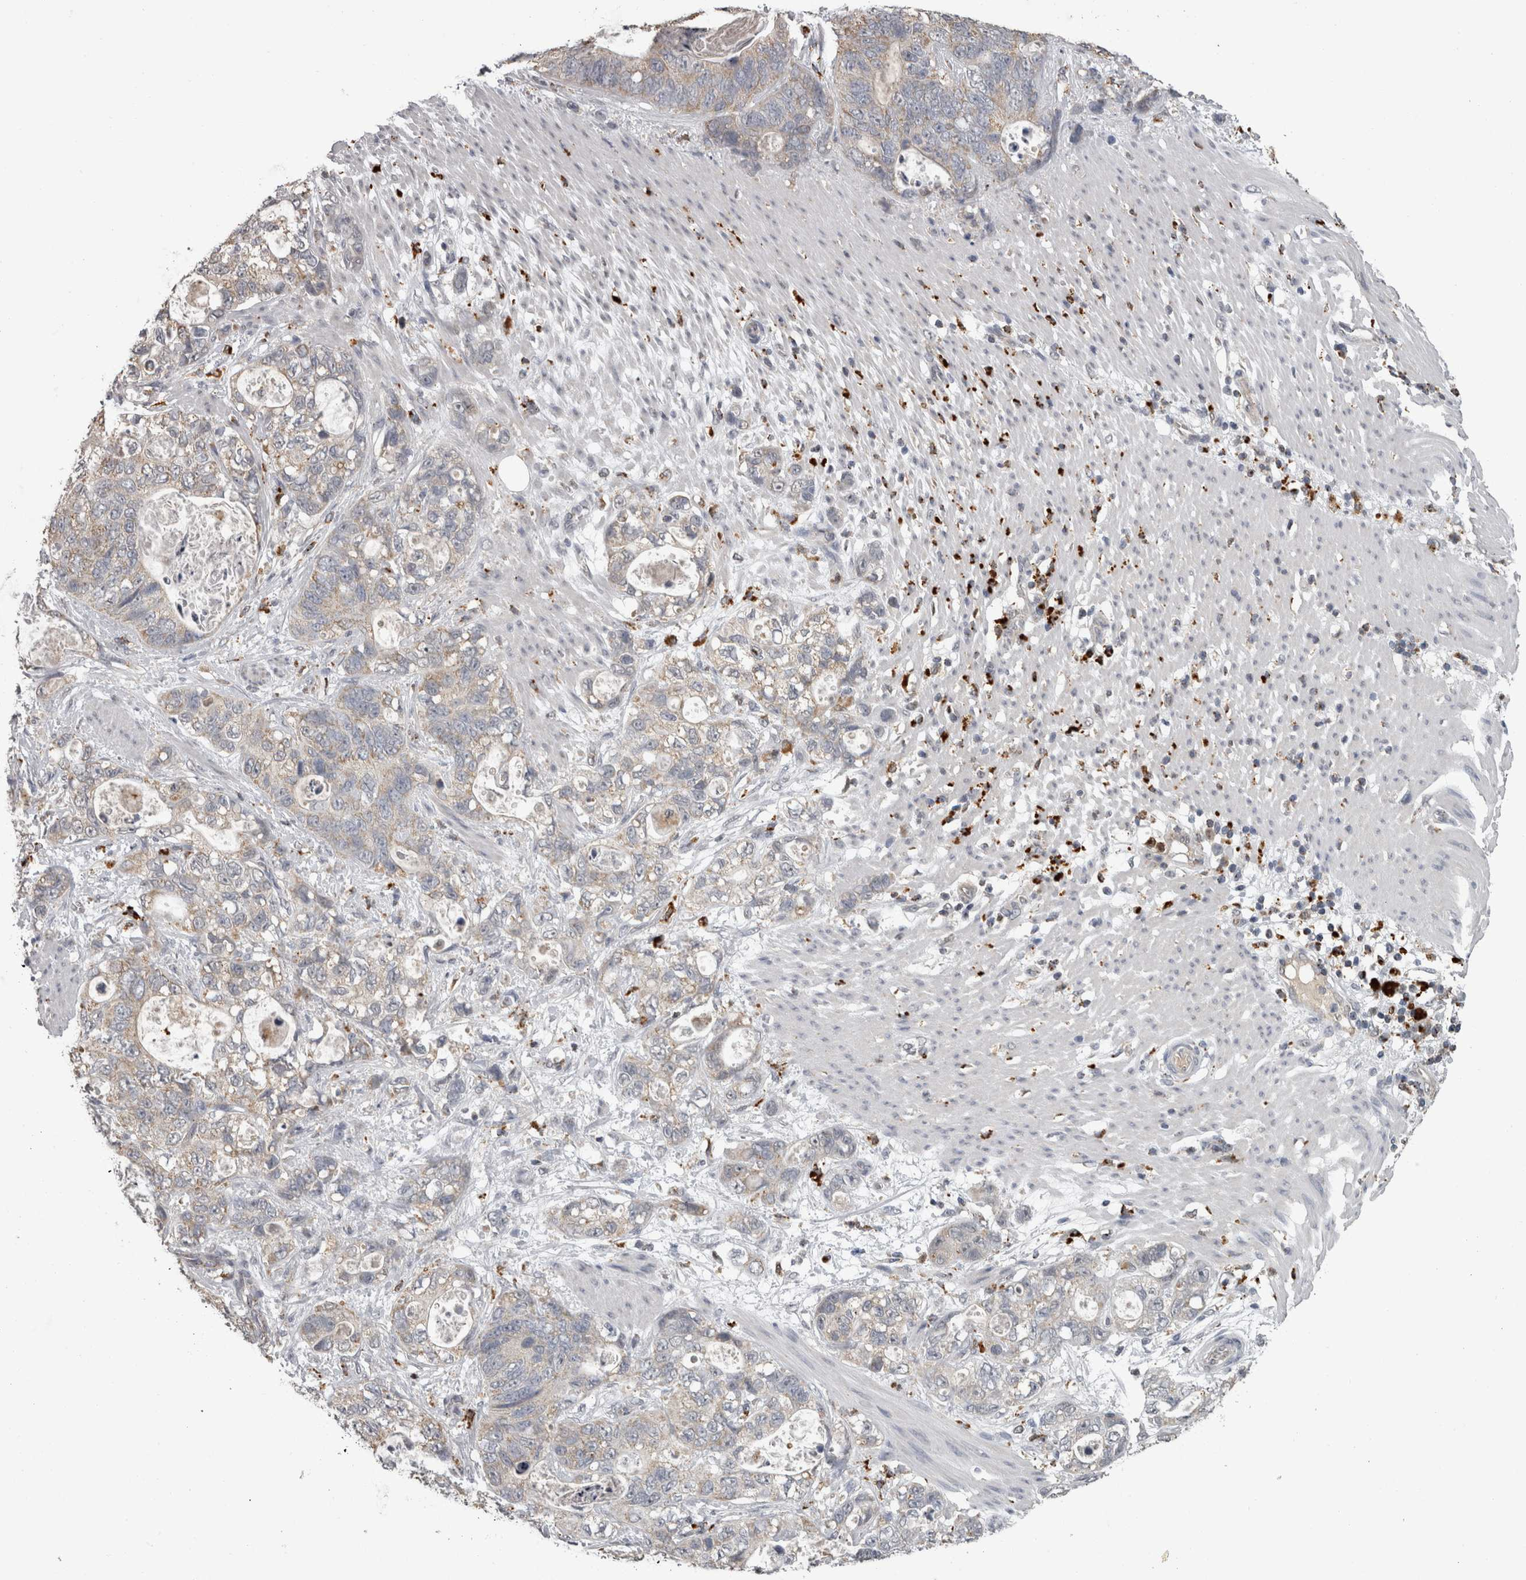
{"staining": {"intensity": "moderate", "quantity": "<25%", "location": "cytoplasmic/membranous"}, "tissue": "stomach cancer", "cell_type": "Tumor cells", "image_type": "cancer", "snomed": [{"axis": "morphology", "description": "Normal tissue, NOS"}, {"axis": "morphology", "description": "Adenocarcinoma, NOS"}, {"axis": "topography", "description": "Stomach"}], "caption": "Immunohistochemistry photomicrograph of human stomach adenocarcinoma stained for a protein (brown), which displays low levels of moderate cytoplasmic/membranous positivity in approximately <25% of tumor cells.", "gene": "NAAA", "patient": {"sex": "female", "age": 89}}